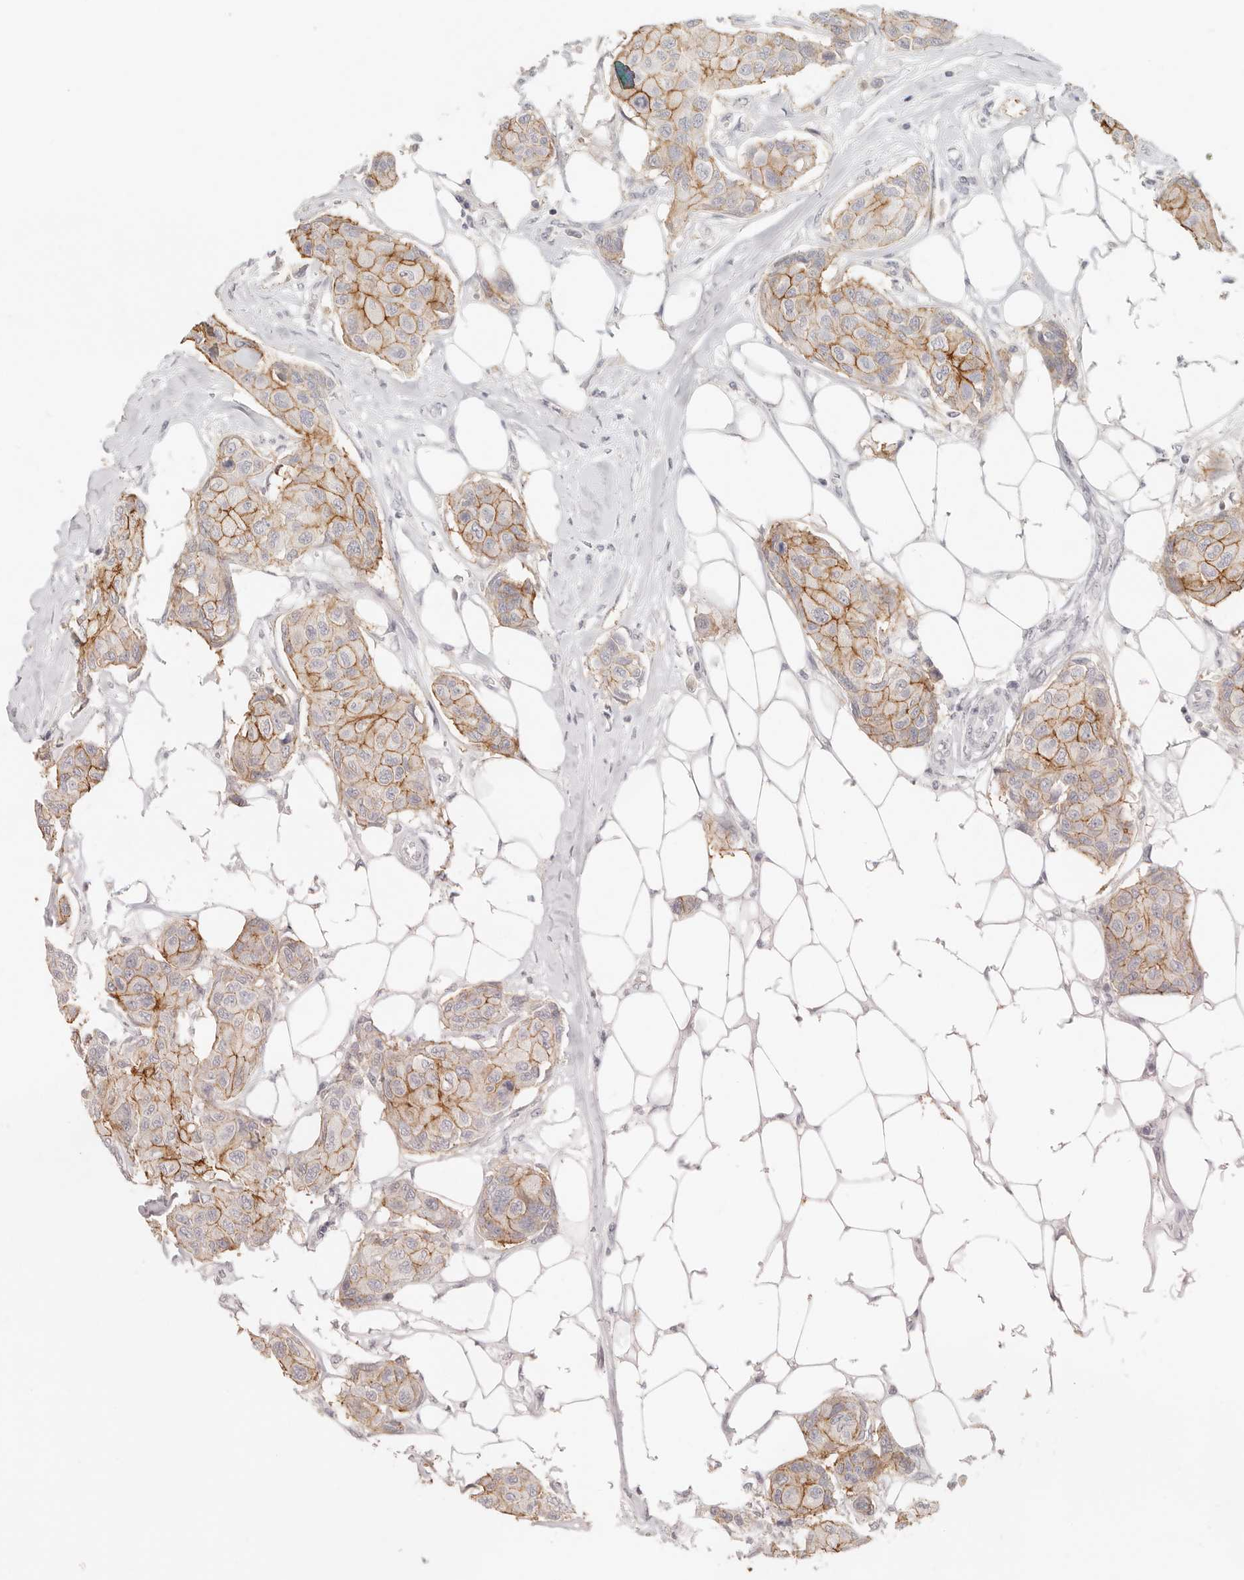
{"staining": {"intensity": "moderate", "quantity": ">75%", "location": "cytoplasmic/membranous"}, "tissue": "breast cancer", "cell_type": "Tumor cells", "image_type": "cancer", "snomed": [{"axis": "morphology", "description": "Duct carcinoma"}, {"axis": "topography", "description": "Breast"}], "caption": "Protein positivity by immunohistochemistry shows moderate cytoplasmic/membranous expression in approximately >75% of tumor cells in breast infiltrating ductal carcinoma. The staining is performed using DAB brown chromogen to label protein expression. The nuclei are counter-stained blue using hematoxylin.", "gene": "EPCAM", "patient": {"sex": "female", "age": 80}}